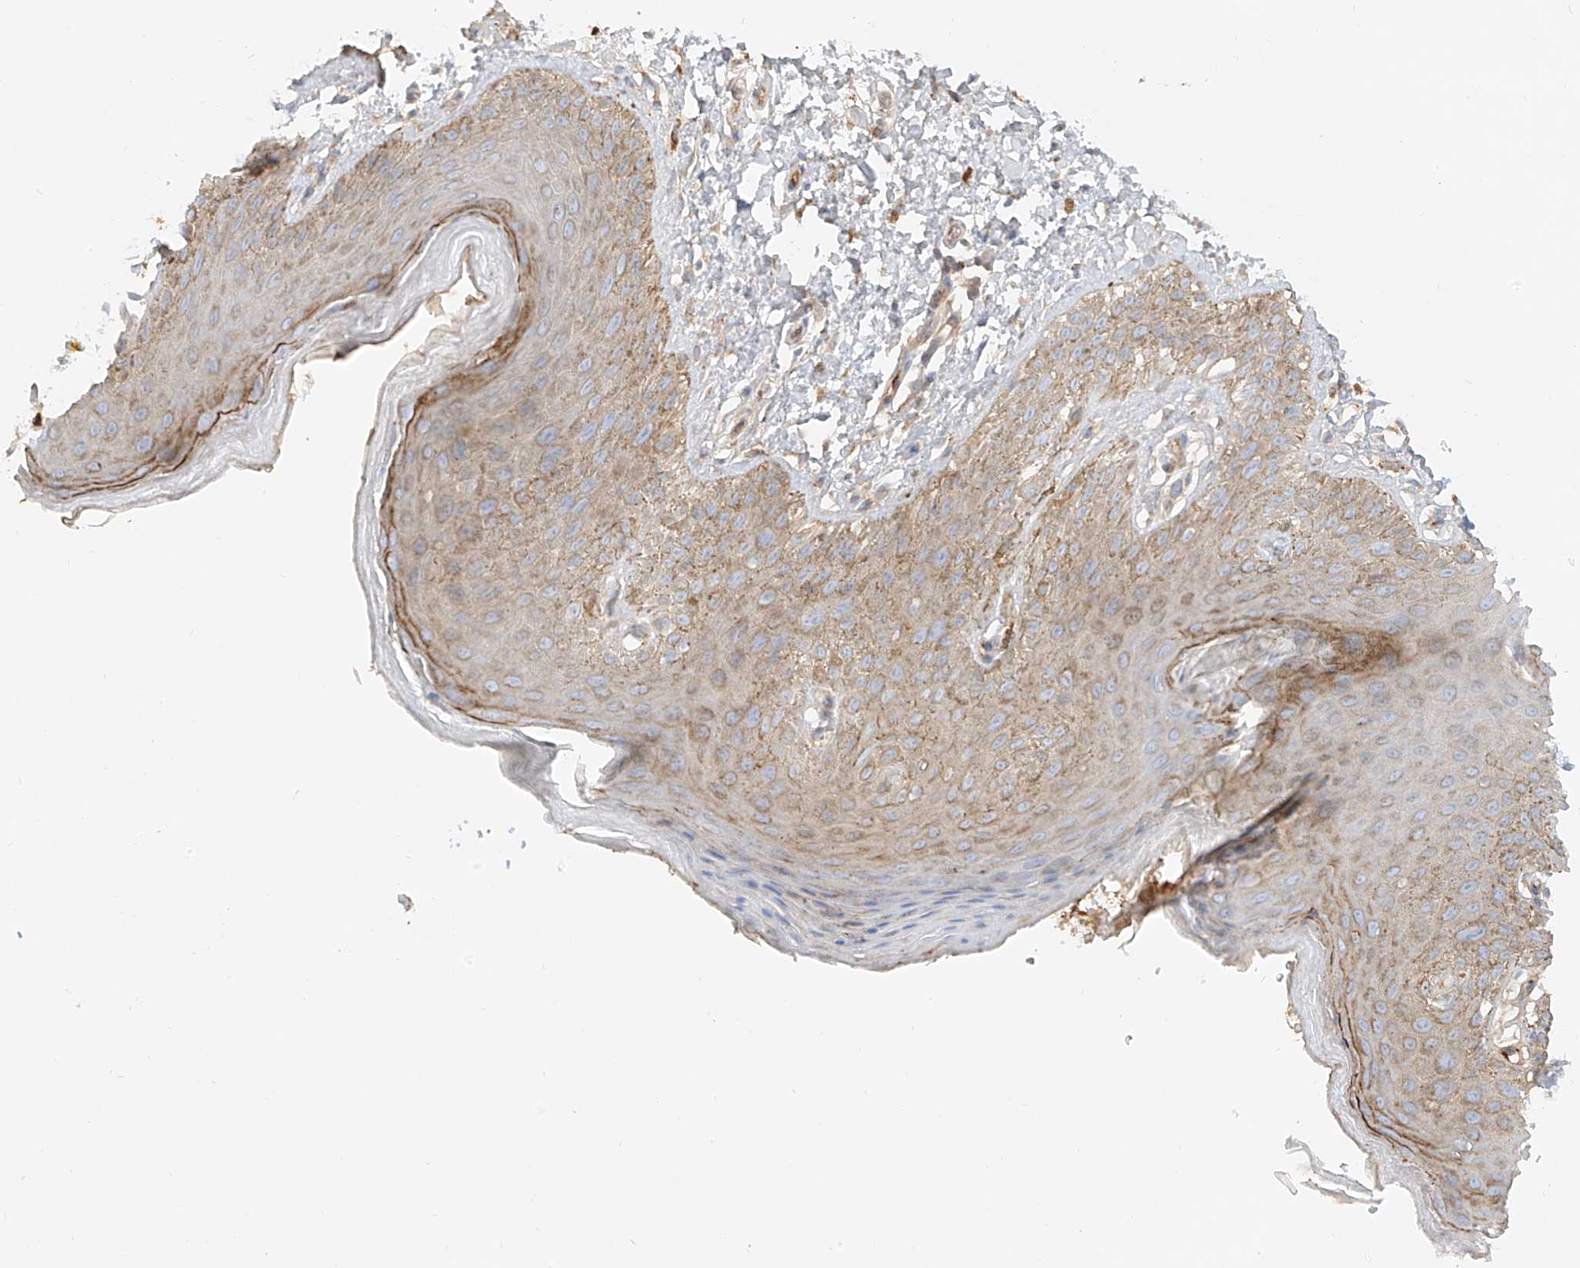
{"staining": {"intensity": "moderate", "quantity": "<25%", "location": "cytoplasmic/membranous"}, "tissue": "skin", "cell_type": "Epidermal cells", "image_type": "normal", "snomed": [{"axis": "morphology", "description": "Normal tissue, NOS"}, {"axis": "topography", "description": "Anal"}], "caption": "Human skin stained with a brown dye displays moderate cytoplasmic/membranous positive staining in about <25% of epidermal cells.", "gene": "OCSTAMP", "patient": {"sex": "male", "age": 44}}